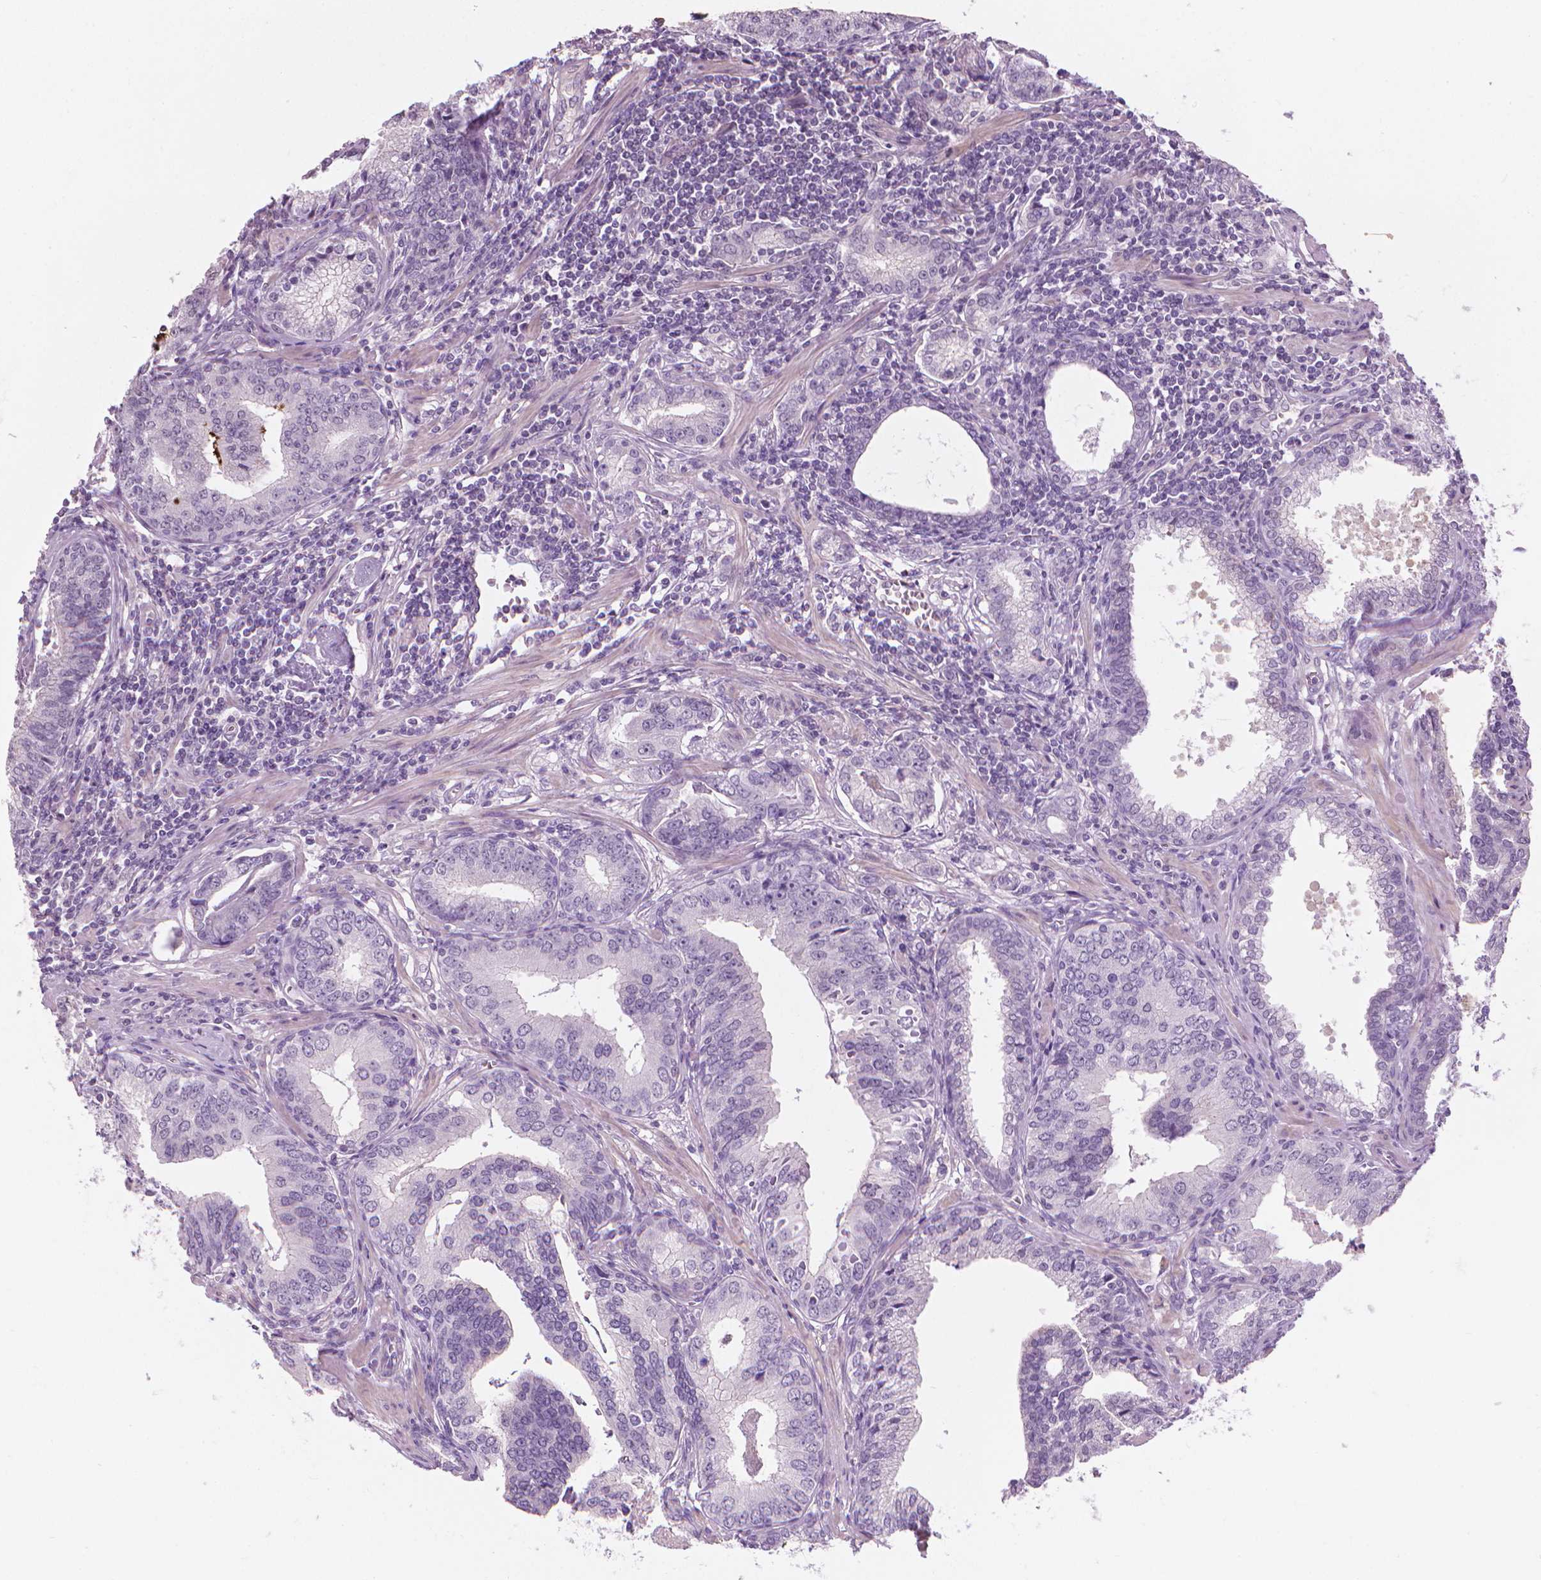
{"staining": {"intensity": "negative", "quantity": "none", "location": "none"}, "tissue": "prostate cancer", "cell_type": "Tumor cells", "image_type": "cancer", "snomed": [{"axis": "morphology", "description": "Adenocarcinoma, NOS"}, {"axis": "topography", "description": "Prostate"}], "caption": "DAB immunohistochemical staining of prostate cancer (adenocarcinoma) demonstrates no significant expression in tumor cells.", "gene": "SAXO2", "patient": {"sex": "male", "age": 64}}